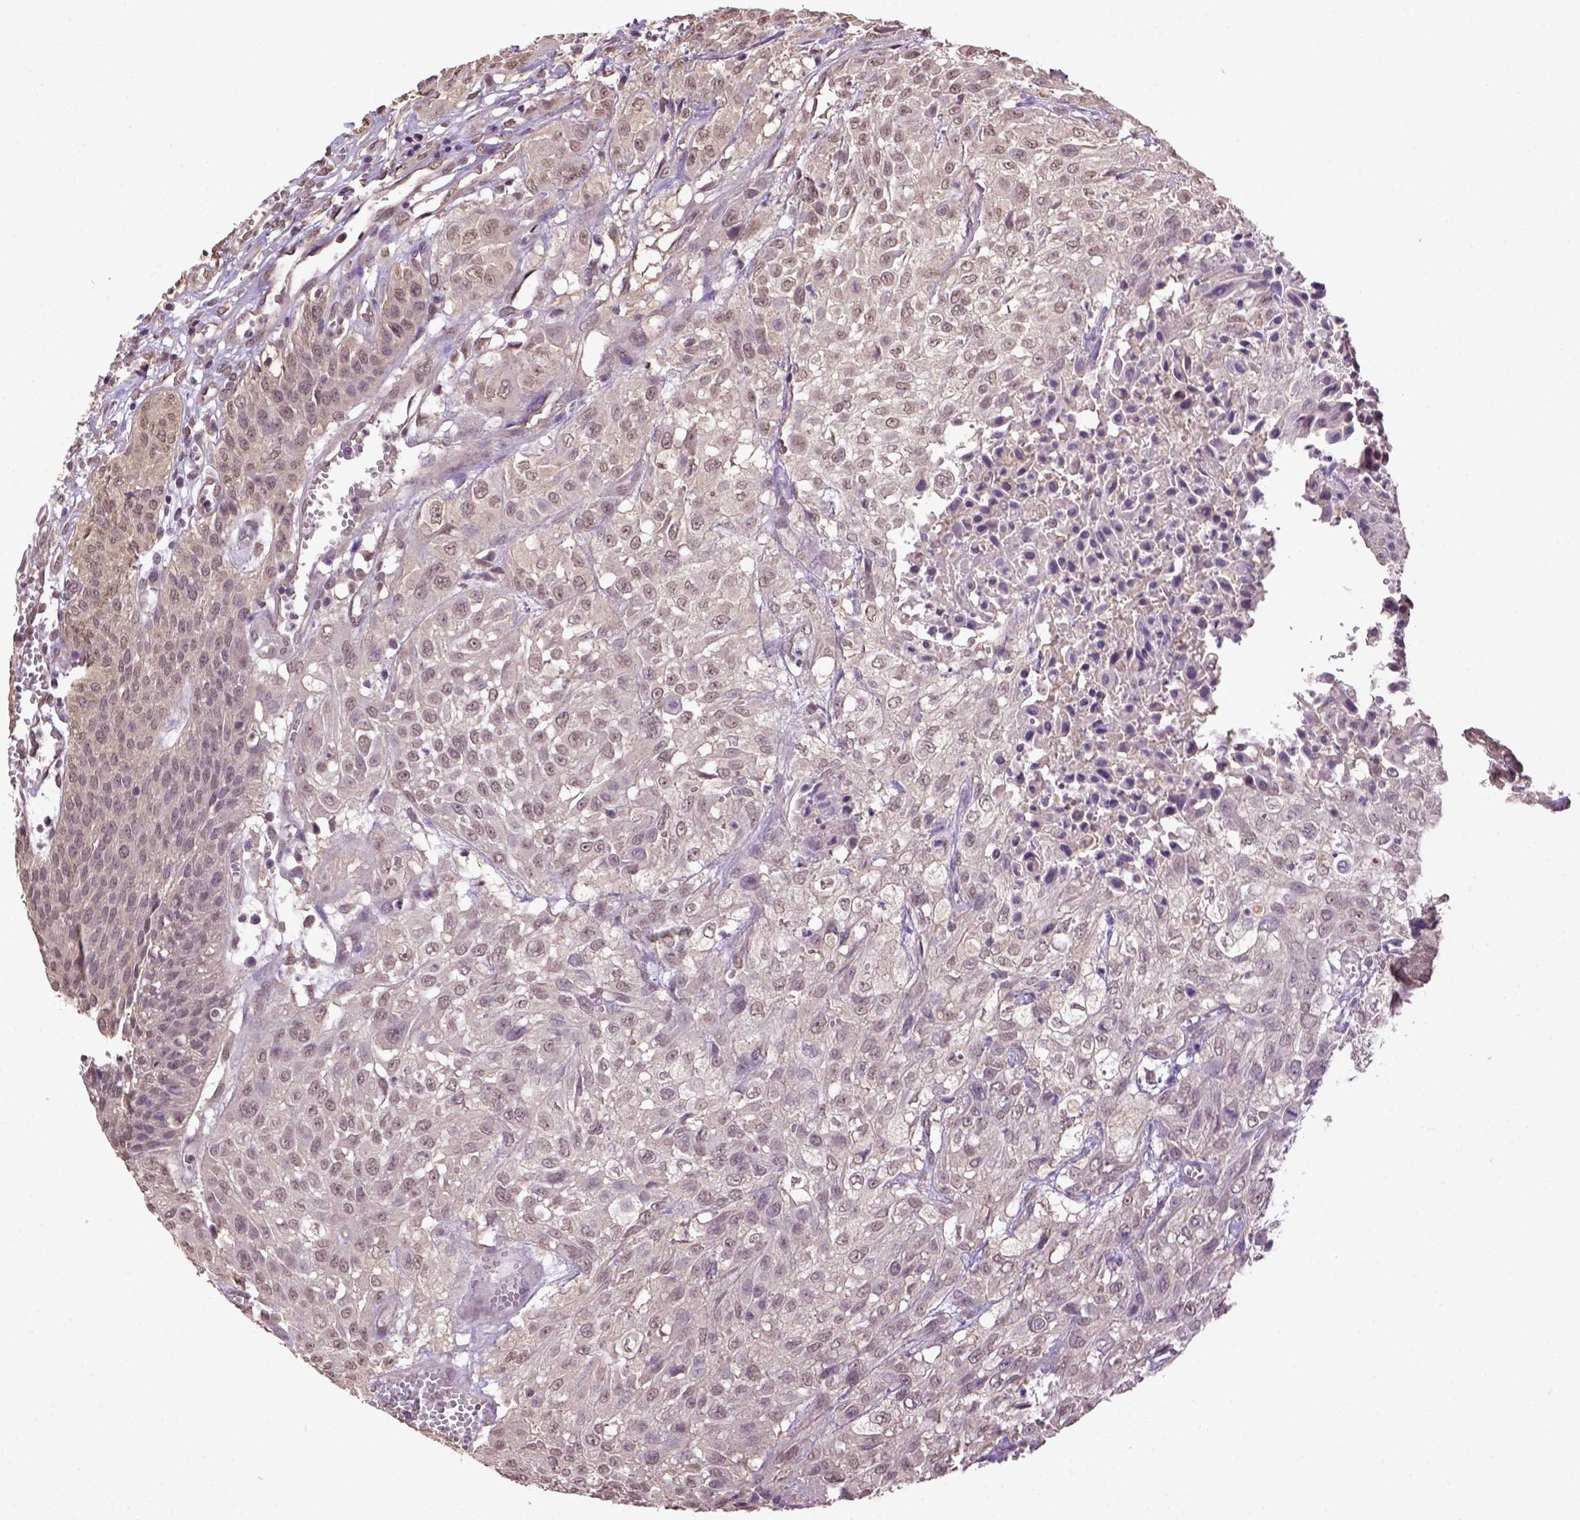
{"staining": {"intensity": "weak", "quantity": ">75%", "location": "cytoplasmic/membranous"}, "tissue": "urothelial cancer", "cell_type": "Tumor cells", "image_type": "cancer", "snomed": [{"axis": "morphology", "description": "Urothelial carcinoma, High grade"}, {"axis": "topography", "description": "Urinary bladder"}], "caption": "Human urothelial carcinoma (high-grade) stained with a protein marker shows weak staining in tumor cells.", "gene": "WDR17", "patient": {"sex": "male", "age": 57}}